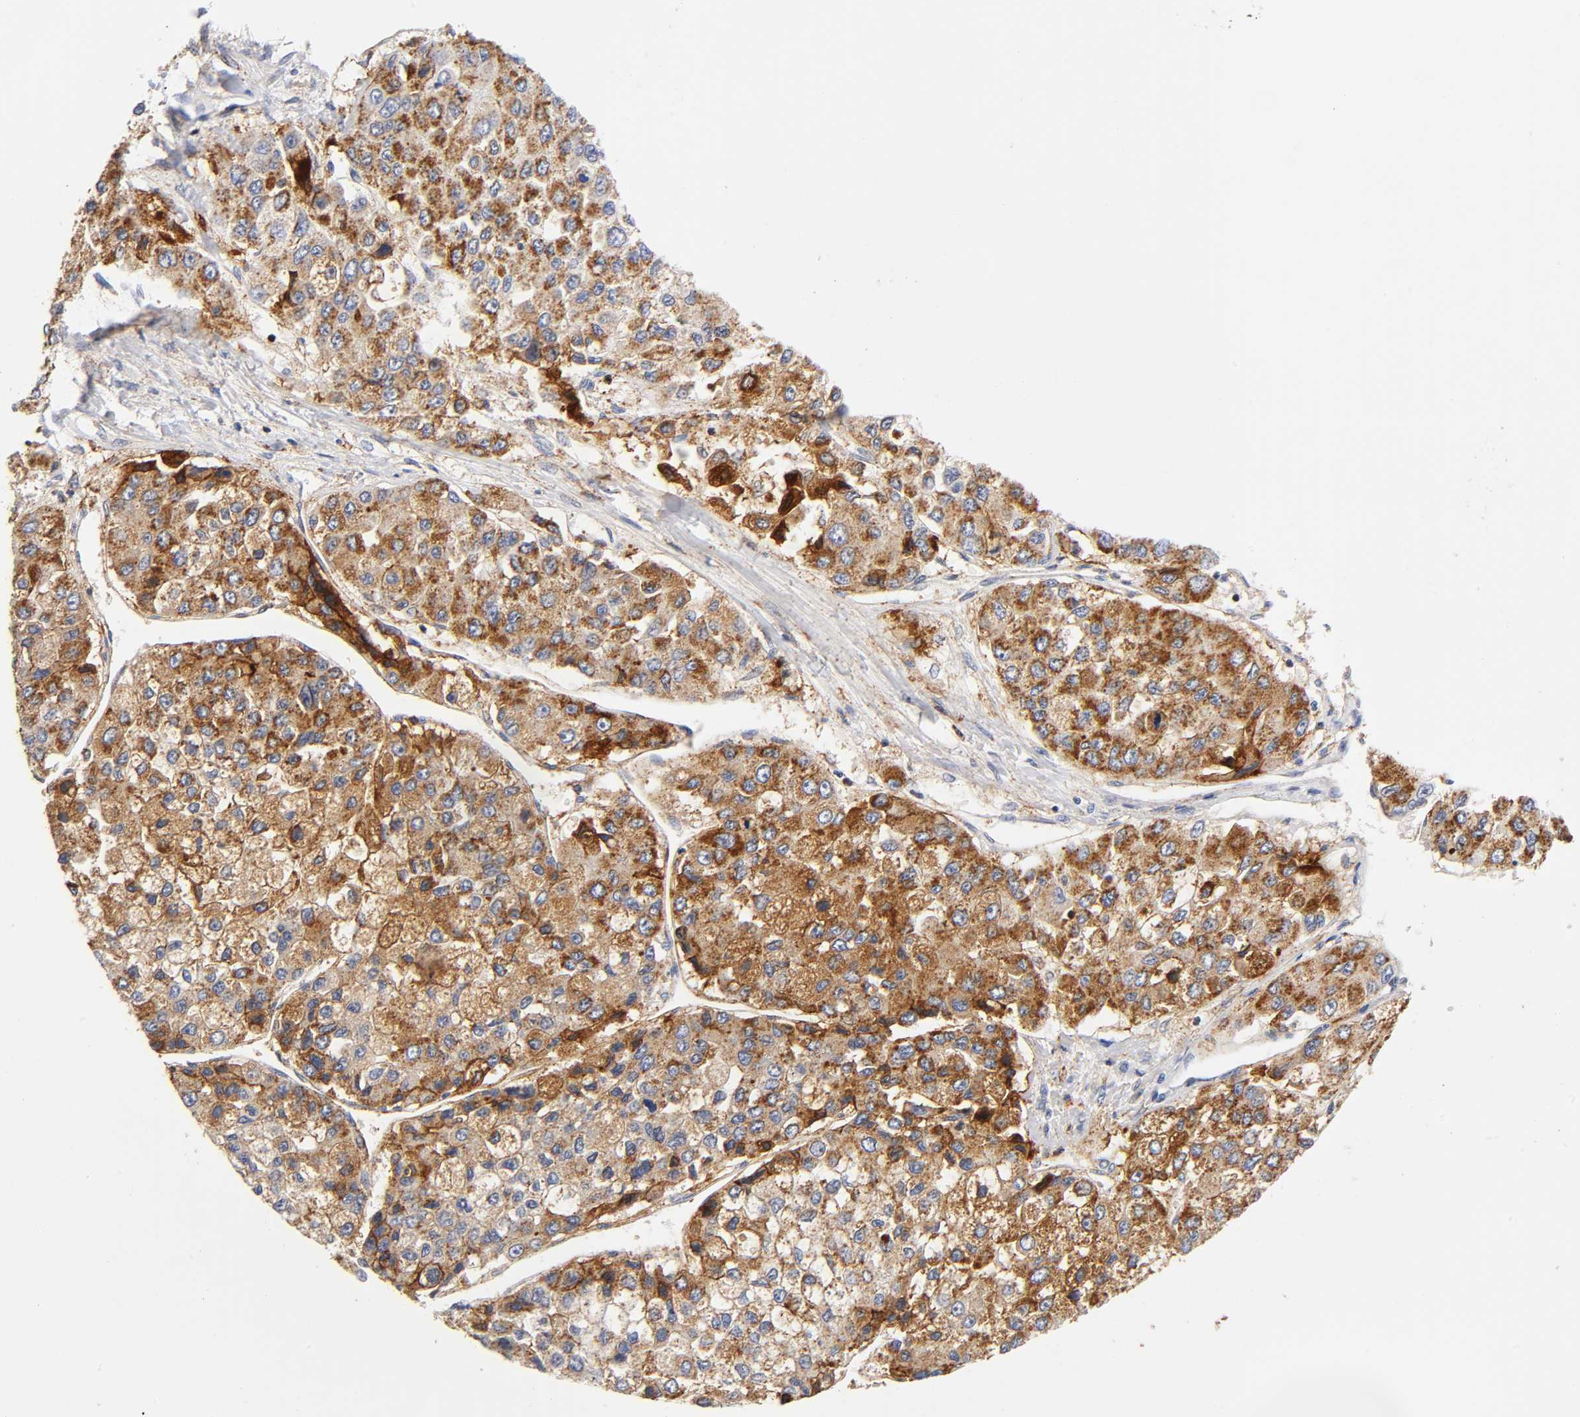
{"staining": {"intensity": "moderate", "quantity": ">75%", "location": "cytoplasmic/membranous"}, "tissue": "liver cancer", "cell_type": "Tumor cells", "image_type": "cancer", "snomed": [{"axis": "morphology", "description": "Carcinoma, Hepatocellular, NOS"}, {"axis": "topography", "description": "Liver"}], "caption": "A histopathology image of human liver cancer stained for a protein exhibits moderate cytoplasmic/membranous brown staining in tumor cells. Using DAB (brown) and hematoxylin (blue) stains, captured at high magnification using brightfield microscopy.", "gene": "ANXA7", "patient": {"sex": "female", "age": 66}}